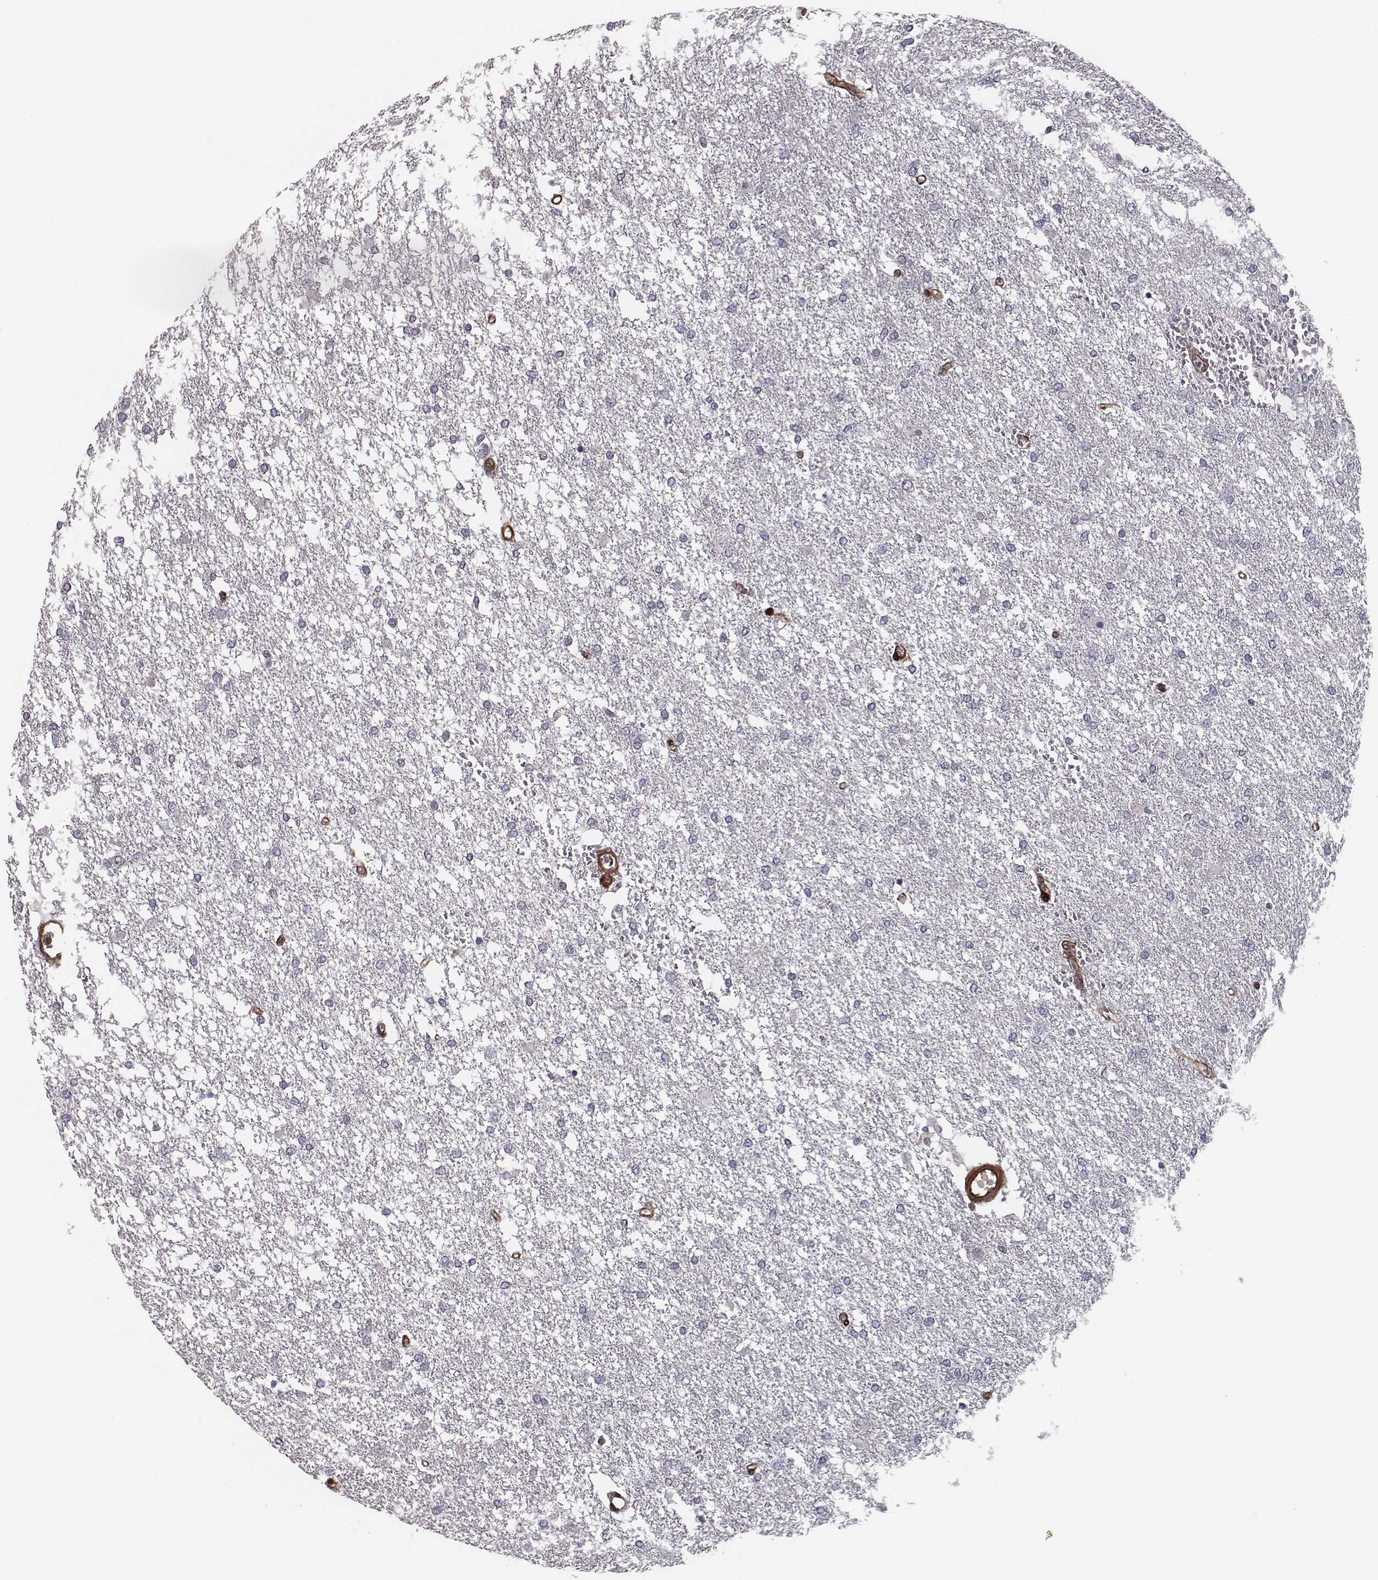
{"staining": {"intensity": "negative", "quantity": "none", "location": "none"}, "tissue": "glioma", "cell_type": "Tumor cells", "image_type": "cancer", "snomed": [{"axis": "morphology", "description": "Glioma, malignant, High grade"}, {"axis": "topography", "description": "Brain"}], "caption": "This photomicrograph is of glioma stained with immunohistochemistry (IHC) to label a protein in brown with the nuclei are counter-stained blue. There is no expression in tumor cells.", "gene": "ISYNA1", "patient": {"sex": "female", "age": 61}}